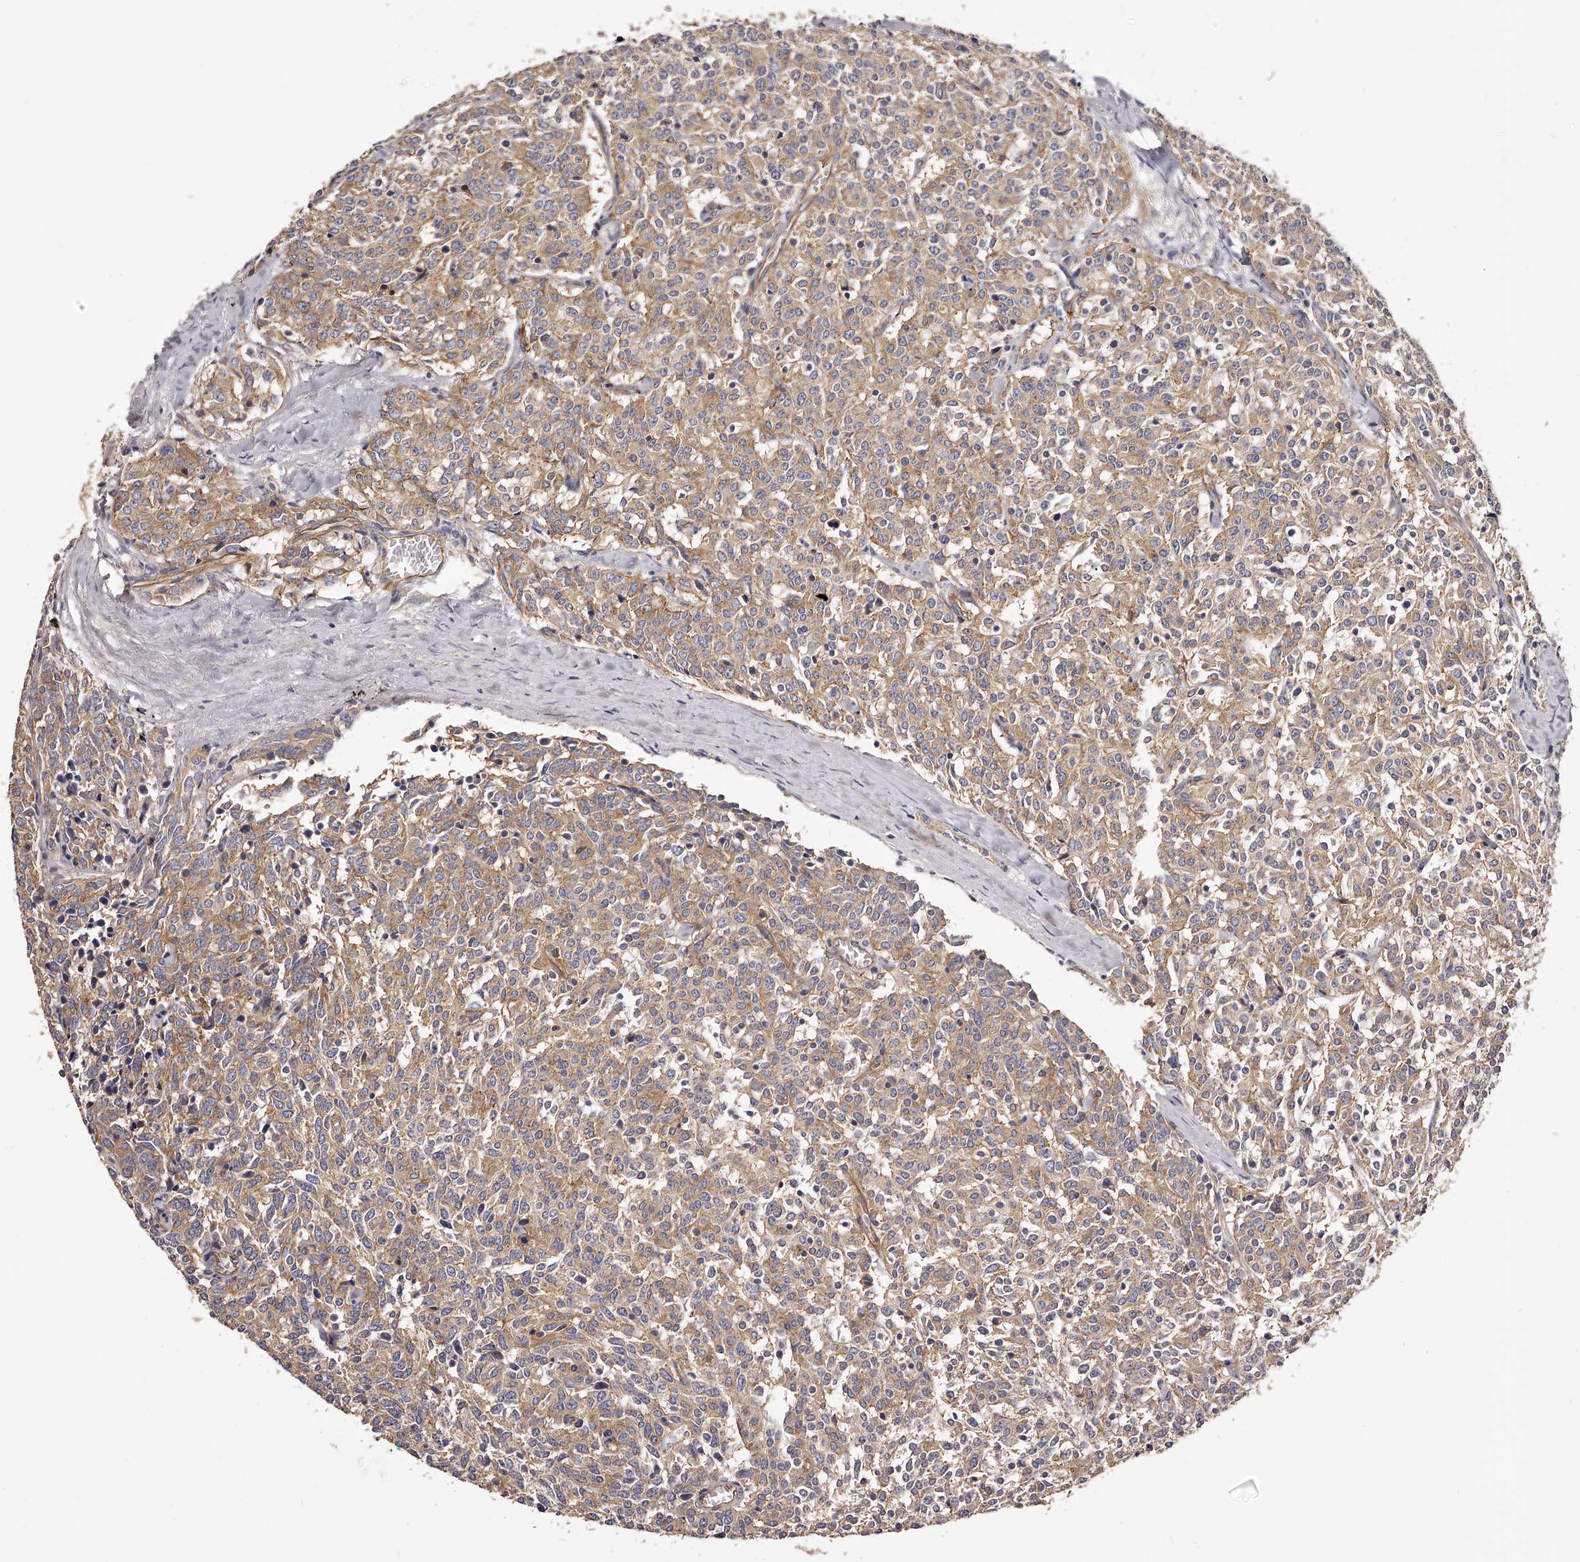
{"staining": {"intensity": "moderate", "quantity": ">75%", "location": "cytoplasmic/membranous"}, "tissue": "carcinoid", "cell_type": "Tumor cells", "image_type": "cancer", "snomed": [{"axis": "morphology", "description": "Carcinoid, malignant, NOS"}, {"axis": "topography", "description": "Lung"}], "caption": "Protein staining of carcinoid (malignant) tissue reveals moderate cytoplasmic/membranous staining in about >75% of tumor cells. The protein is stained brown, and the nuclei are stained in blue (DAB (3,3'-diaminobenzidine) IHC with brightfield microscopy, high magnification).", "gene": "LTV1", "patient": {"sex": "female", "age": 46}}